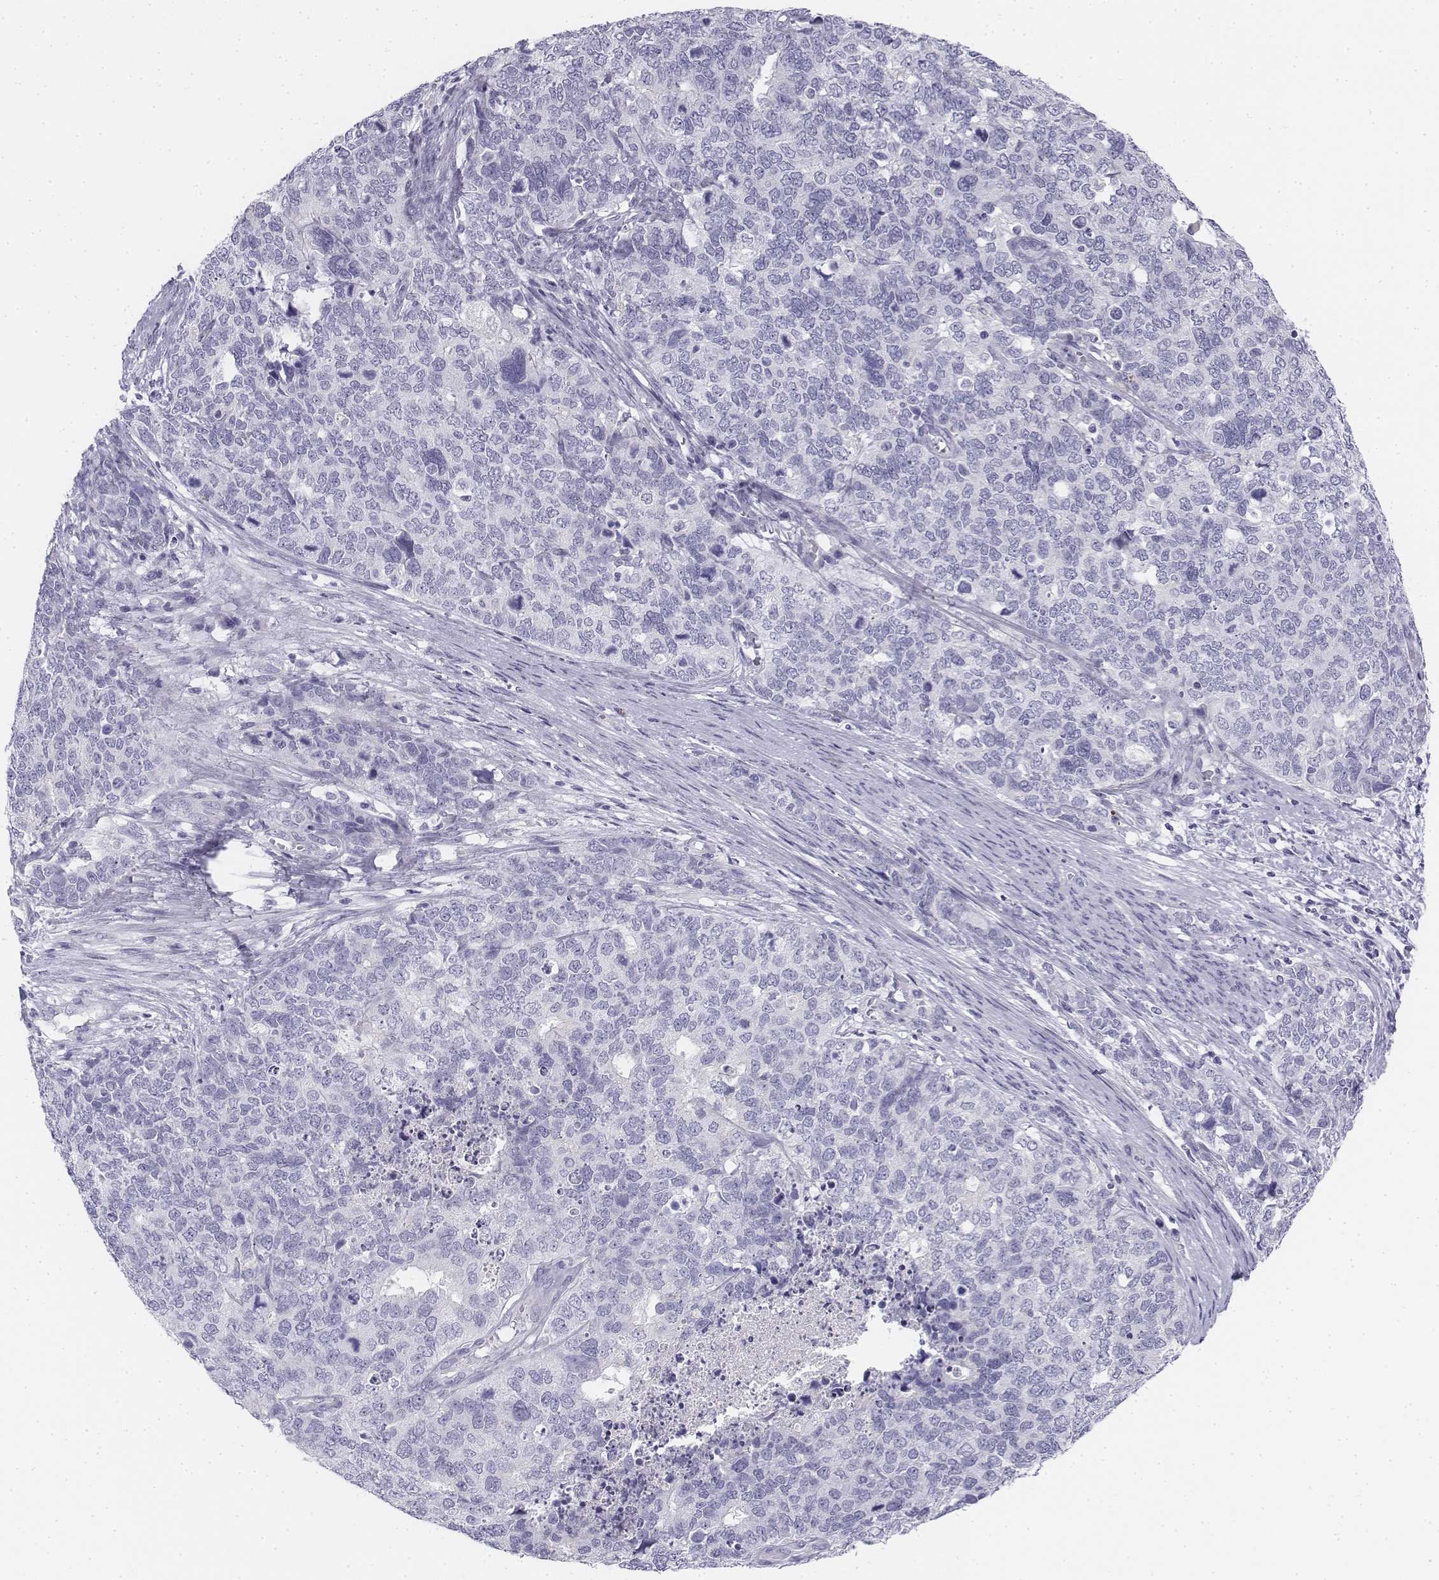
{"staining": {"intensity": "negative", "quantity": "none", "location": "none"}, "tissue": "cervical cancer", "cell_type": "Tumor cells", "image_type": "cancer", "snomed": [{"axis": "morphology", "description": "Squamous cell carcinoma, NOS"}, {"axis": "topography", "description": "Cervix"}], "caption": "An image of cervical cancer stained for a protein reveals no brown staining in tumor cells.", "gene": "TH", "patient": {"sex": "female", "age": 63}}